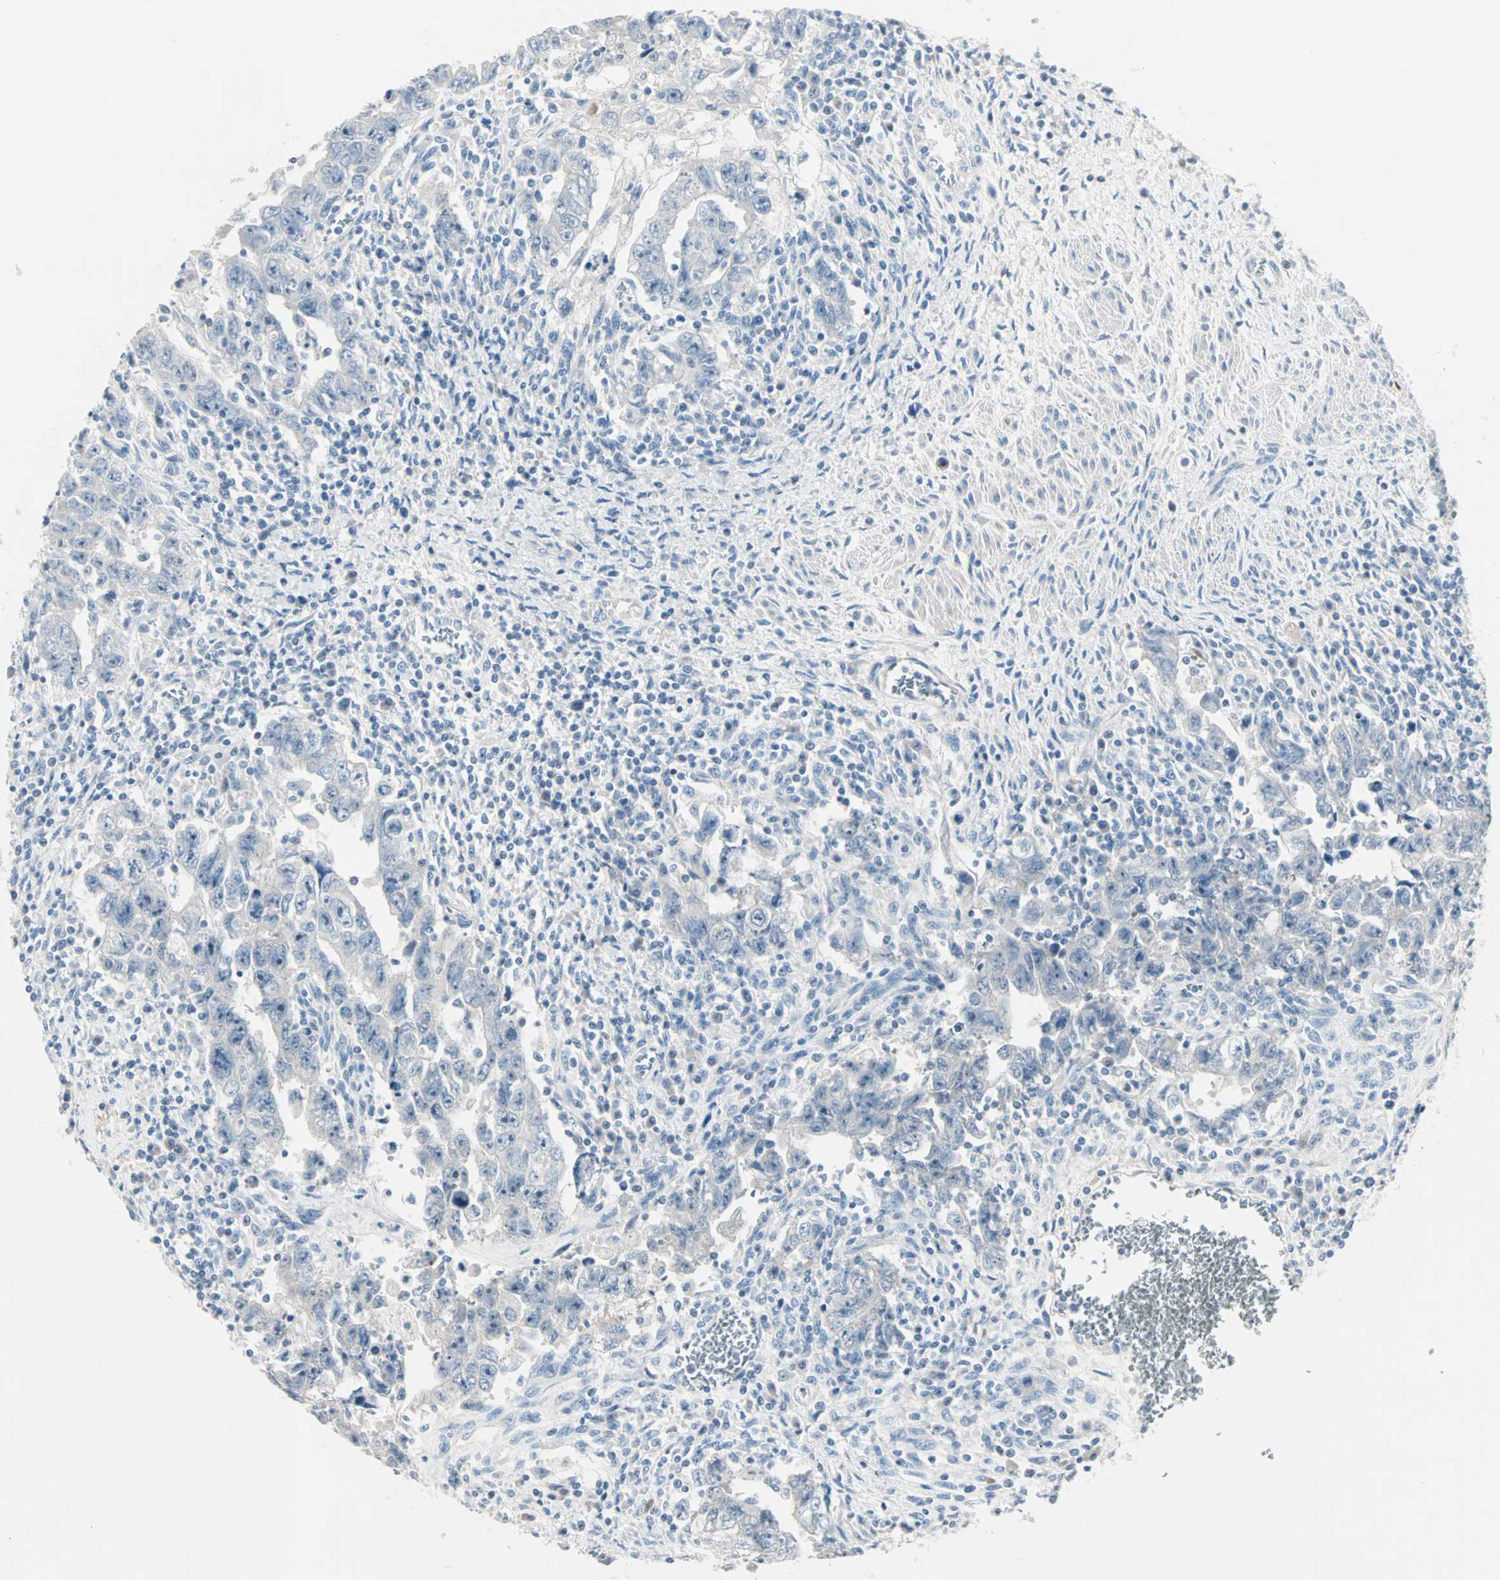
{"staining": {"intensity": "negative", "quantity": "none", "location": "none"}, "tissue": "testis cancer", "cell_type": "Tumor cells", "image_type": "cancer", "snomed": [{"axis": "morphology", "description": "Carcinoma, Embryonal, NOS"}, {"axis": "topography", "description": "Testis"}], "caption": "The immunohistochemistry micrograph has no significant staining in tumor cells of testis embryonal carcinoma tissue.", "gene": "NEFH", "patient": {"sex": "male", "age": 28}}